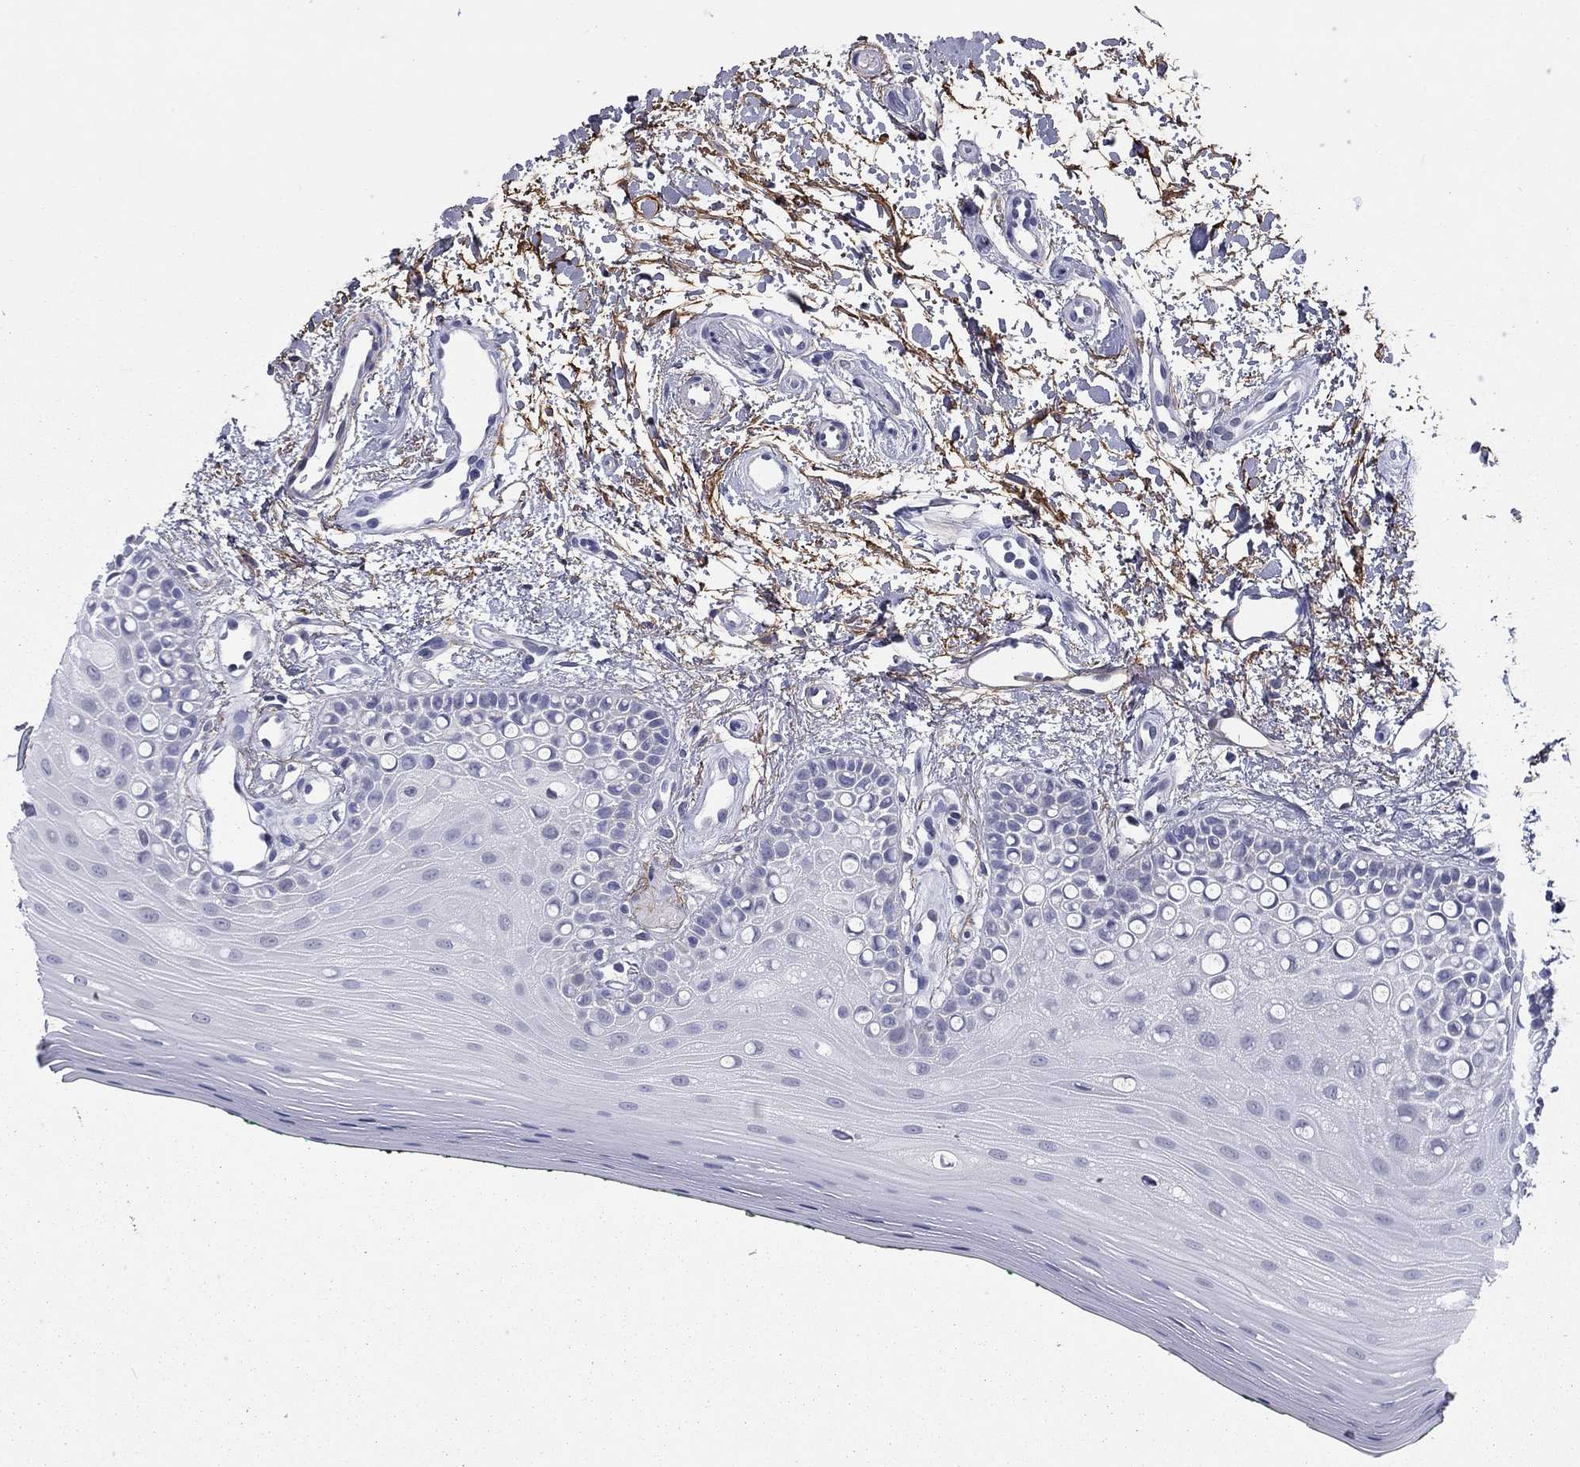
{"staining": {"intensity": "negative", "quantity": "none", "location": "none"}, "tissue": "oral mucosa", "cell_type": "Squamous epithelial cells", "image_type": "normal", "snomed": [{"axis": "morphology", "description": "Normal tissue, NOS"}, {"axis": "topography", "description": "Oral tissue"}], "caption": "DAB immunohistochemical staining of normal human oral mucosa demonstrates no significant positivity in squamous epithelial cells.", "gene": "REXO5", "patient": {"sex": "female", "age": 78}}